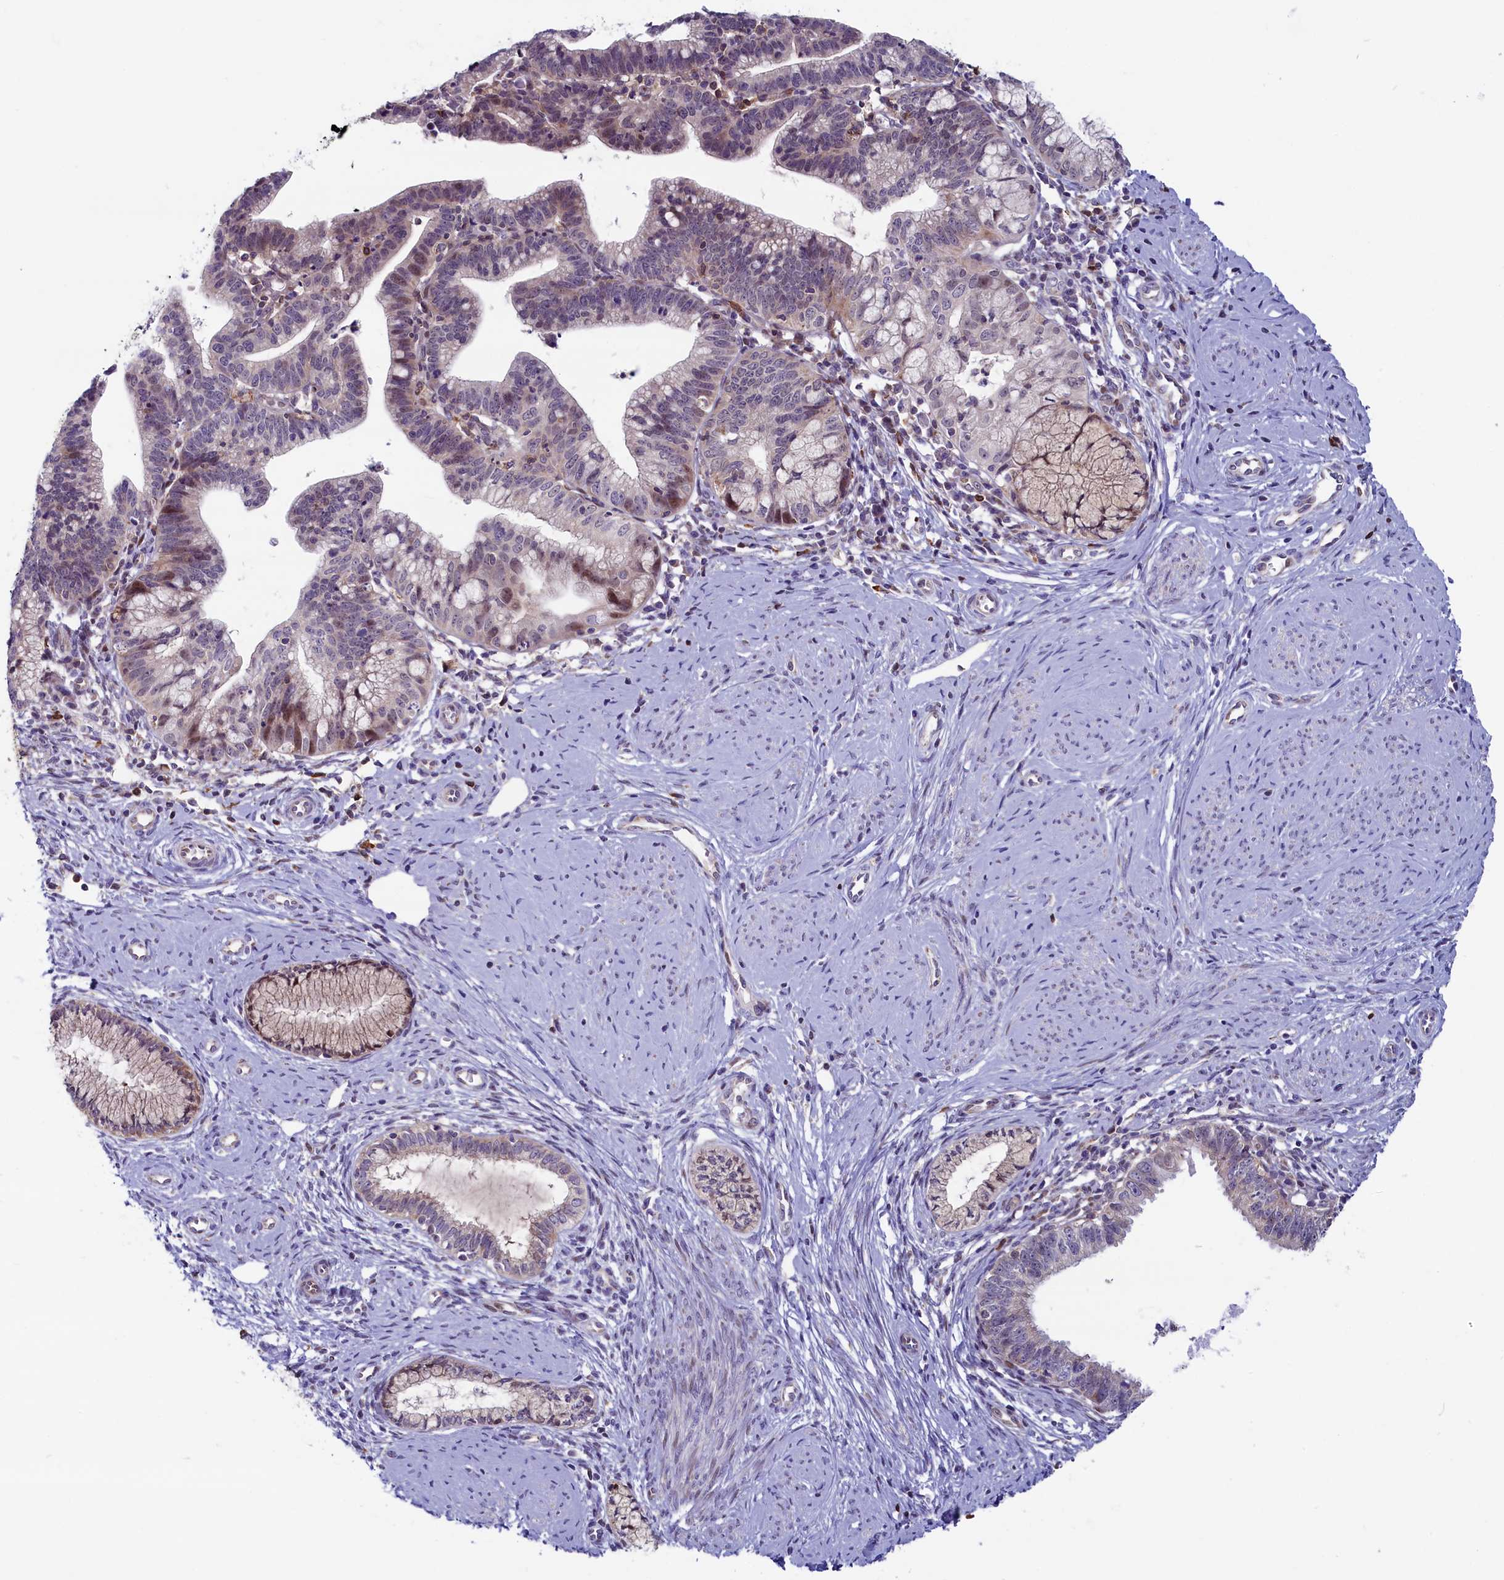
{"staining": {"intensity": "moderate", "quantity": "<25%", "location": "cytoplasmic/membranous,nuclear"}, "tissue": "cervical cancer", "cell_type": "Tumor cells", "image_type": "cancer", "snomed": [{"axis": "morphology", "description": "Adenocarcinoma, NOS"}, {"axis": "topography", "description": "Cervix"}], "caption": "Cervical cancer (adenocarcinoma) stained for a protein (brown) shows moderate cytoplasmic/membranous and nuclear positive staining in about <25% of tumor cells.", "gene": "CIAPIN1", "patient": {"sex": "female", "age": 36}}